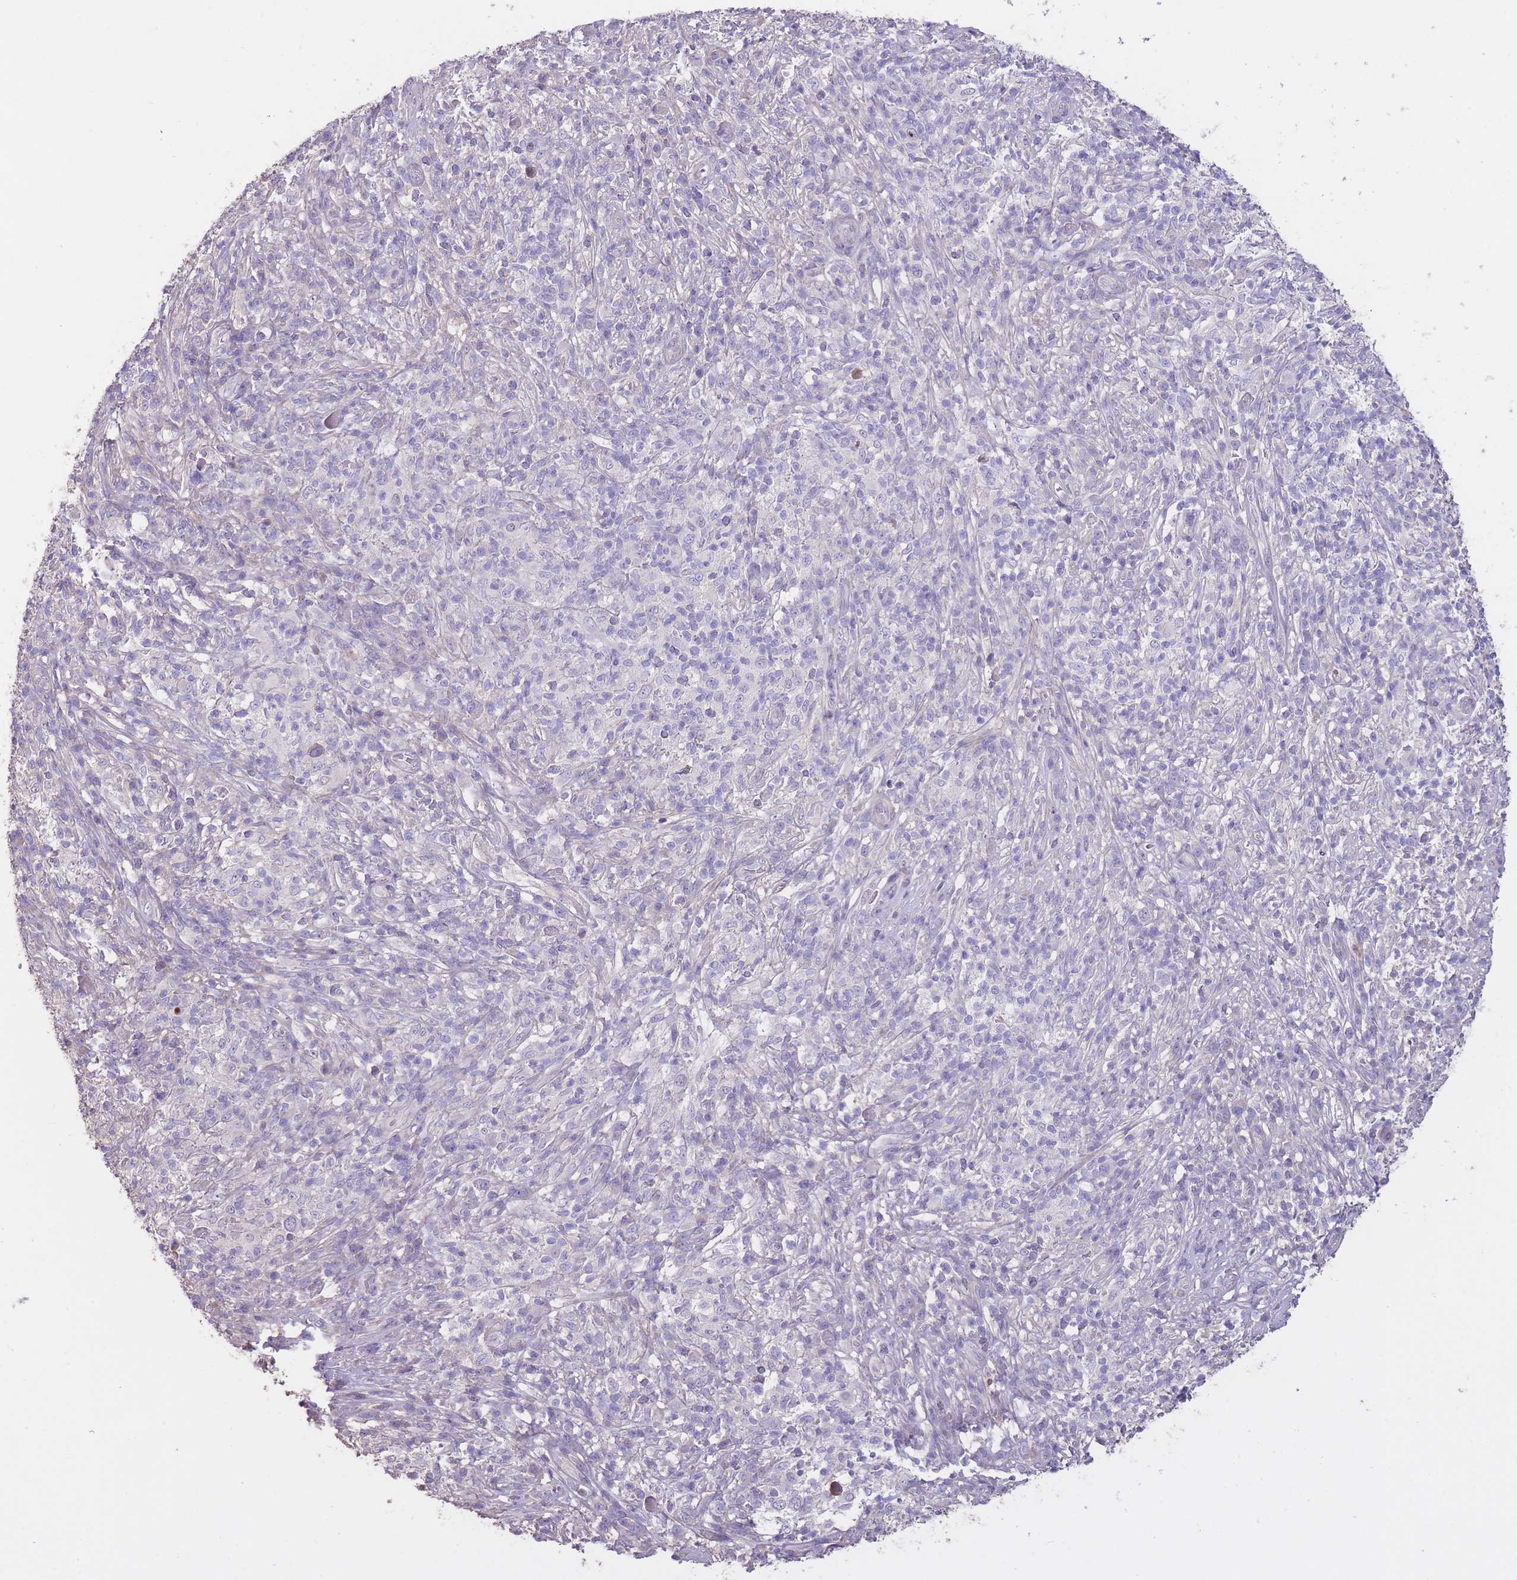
{"staining": {"intensity": "negative", "quantity": "none", "location": "none"}, "tissue": "melanoma", "cell_type": "Tumor cells", "image_type": "cancer", "snomed": [{"axis": "morphology", "description": "Malignant melanoma, NOS"}, {"axis": "topography", "description": "Skin"}], "caption": "The histopathology image exhibits no staining of tumor cells in malignant melanoma. (Brightfield microscopy of DAB (3,3'-diaminobenzidine) IHC at high magnification).", "gene": "RSPH10B", "patient": {"sex": "male", "age": 66}}